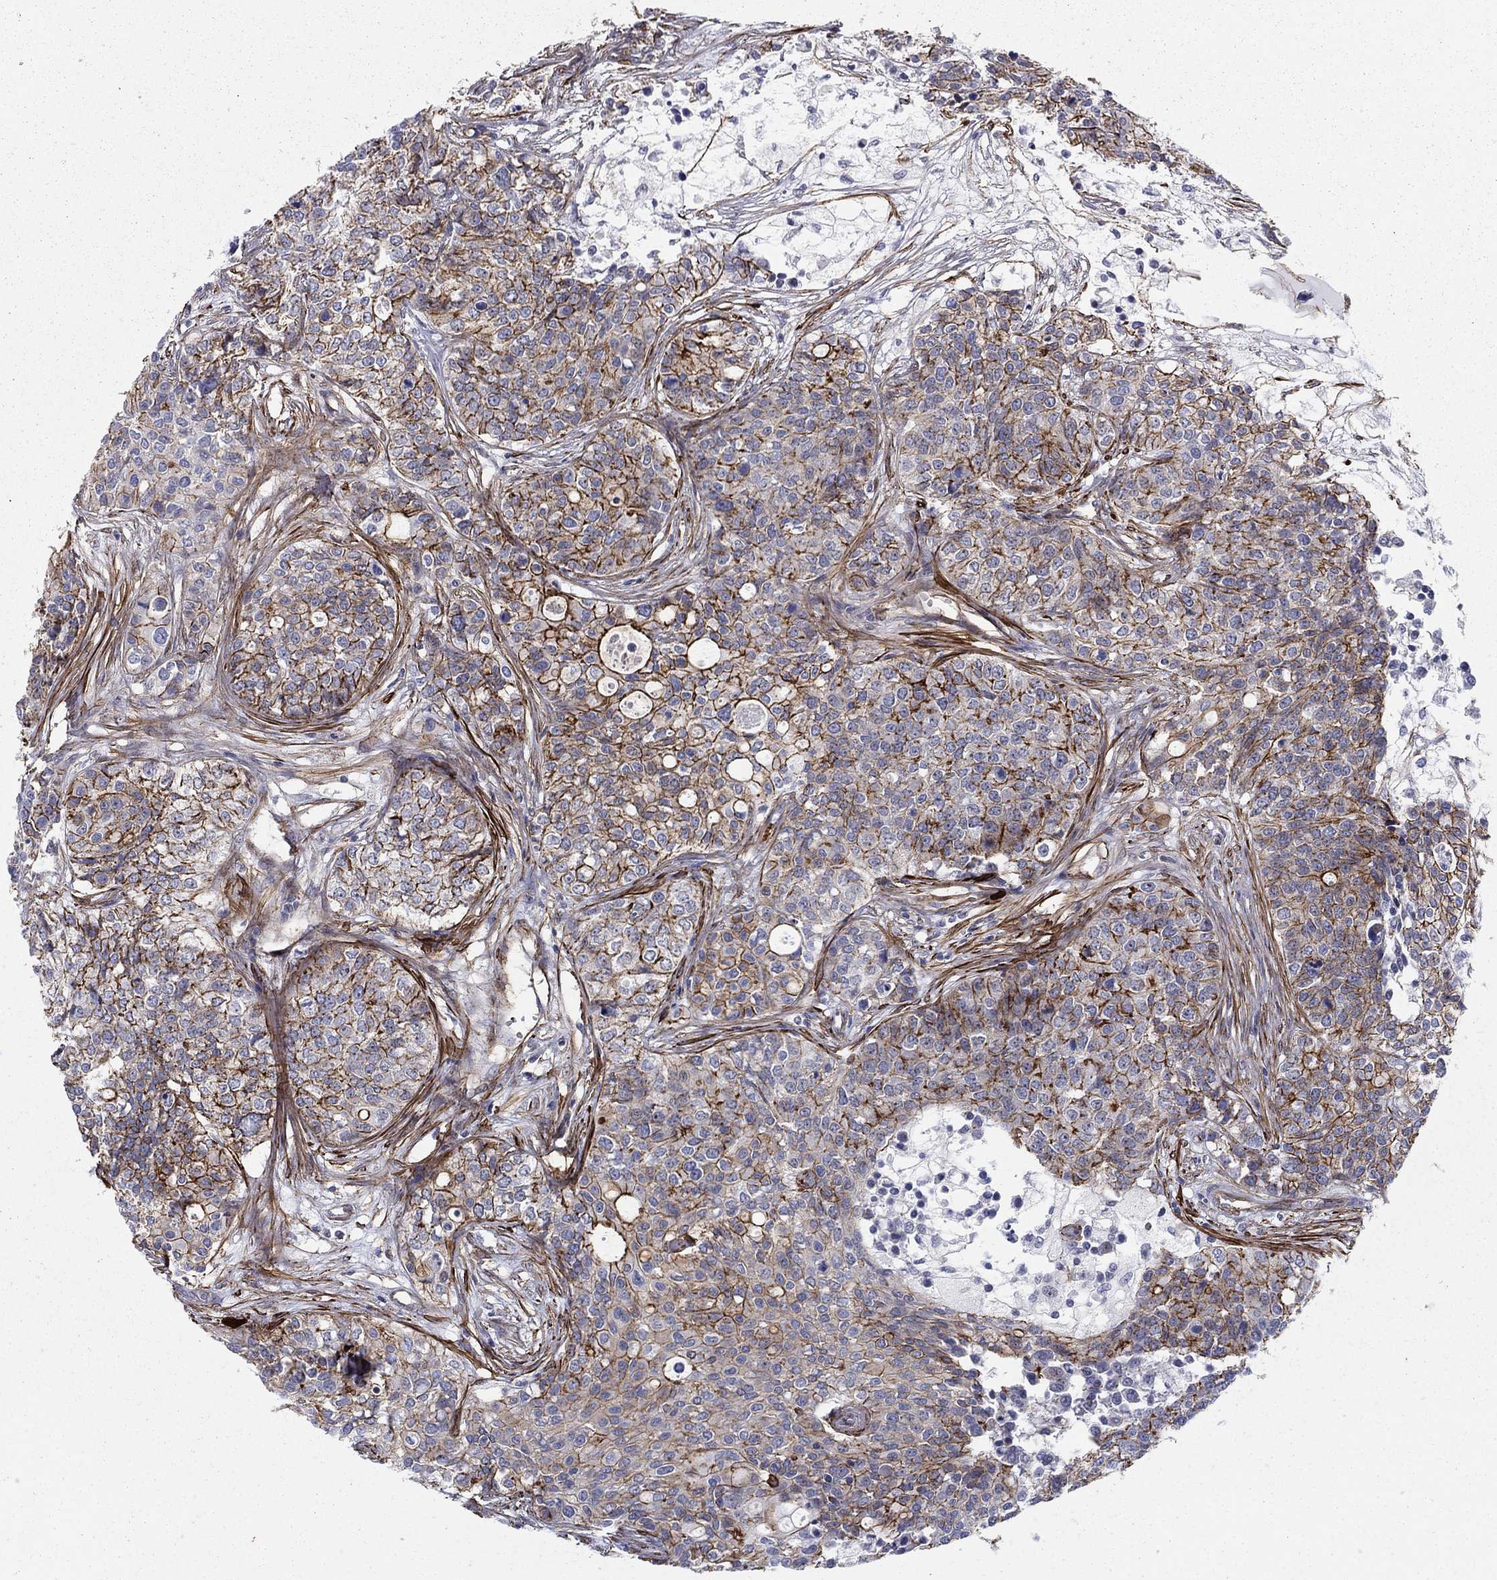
{"staining": {"intensity": "strong", "quantity": "25%-75%", "location": "cytoplasmic/membranous"}, "tissue": "carcinoid", "cell_type": "Tumor cells", "image_type": "cancer", "snomed": [{"axis": "morphology", "description": "Carcinoid, malignant, NOS"}, {"axis": "topography", "description": "Colon"}], "caption": "Protein expression analysis of carcinoid reveals strong cytoplasmic/membranous staining in about 25%-75% of tumor cells. Immunohistochemistry stains the protein in brown and the nuclei are stained blue.", "gene": "KRBA1", "patient": {"sex": "male", "age": 81}}